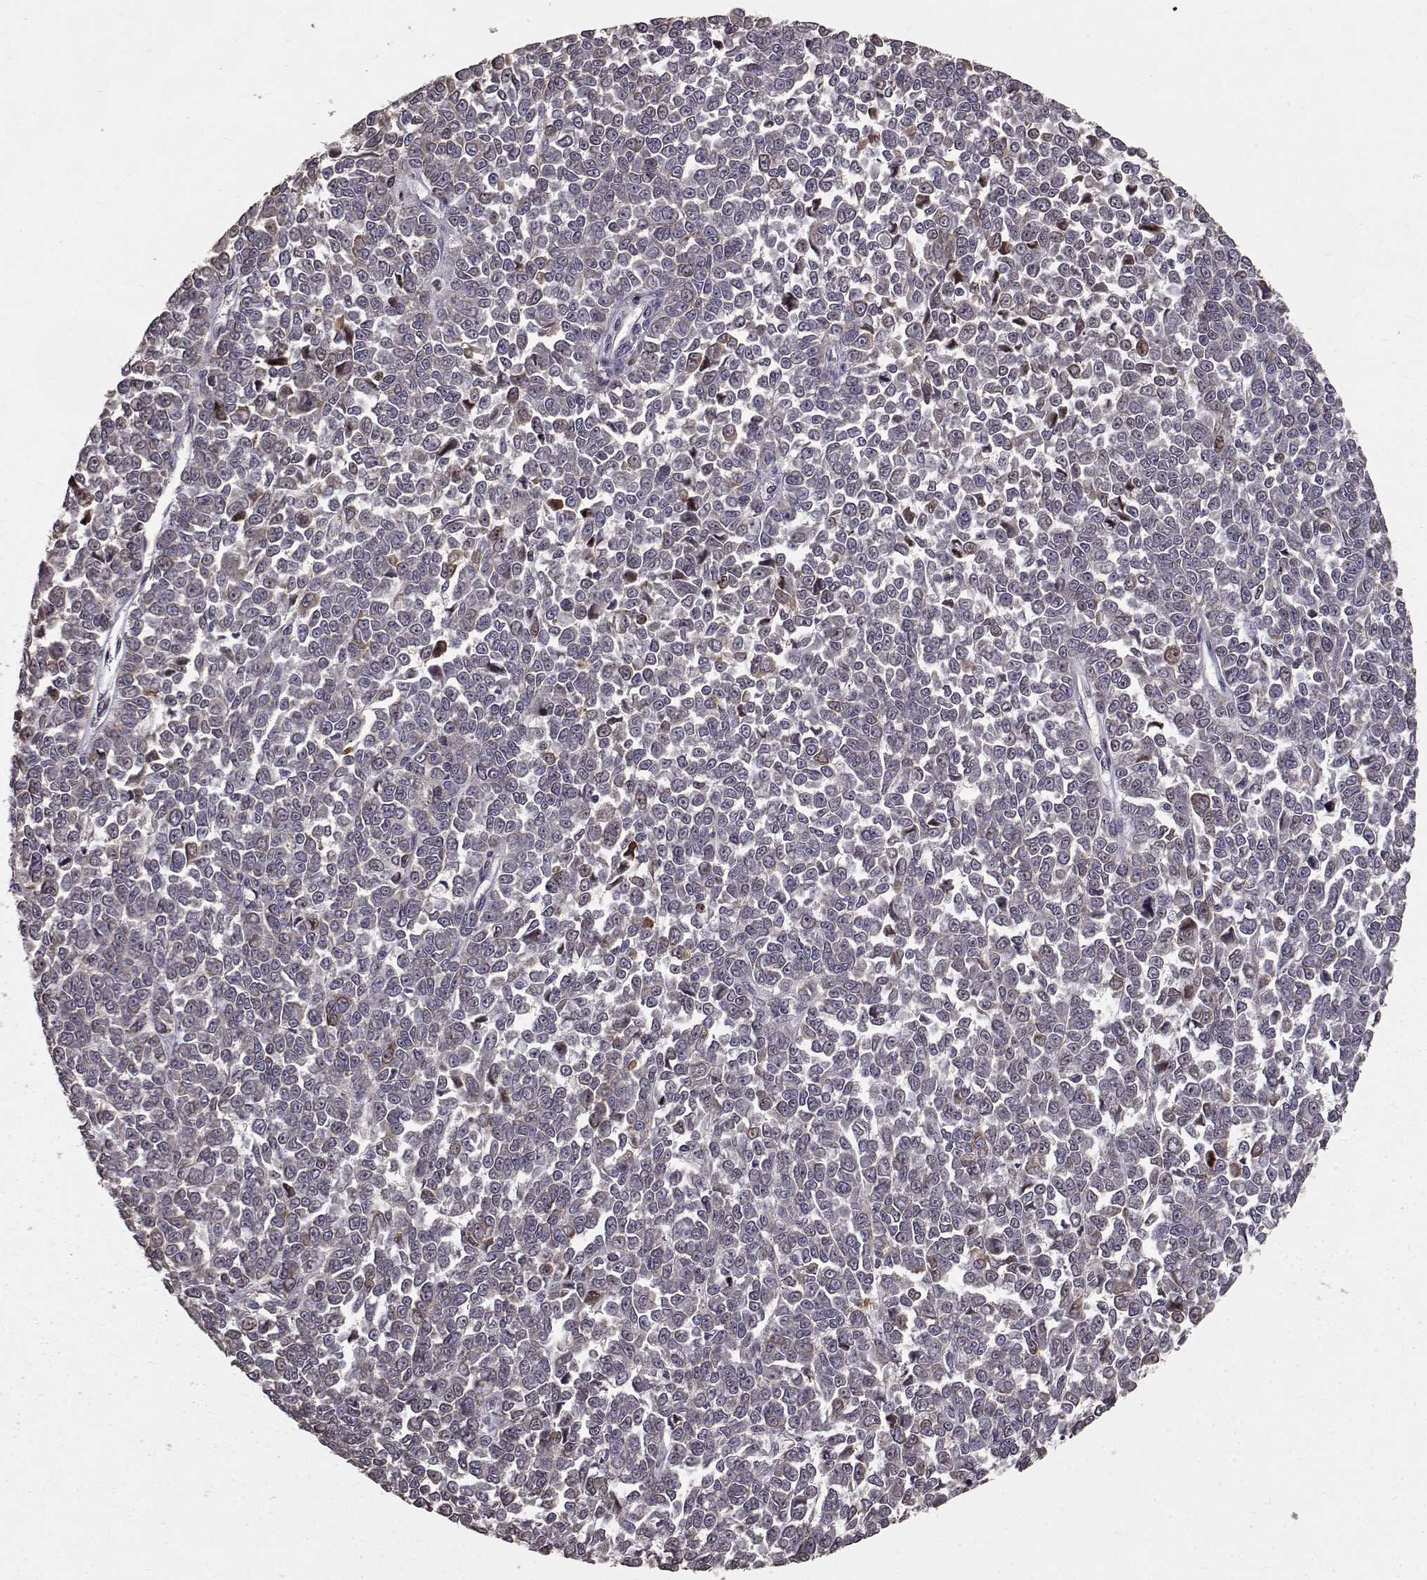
{"staining": {"intensity": "weak", "quantity": "25%-75%", "location": "cytoplasmic/membranous"}, "tissue": "melanoma", "cell_type": "Tumor cells", "image_type": "cancer", "snomed": [{"axis": "morphology", "description": "Malignant melanoma, NOS"}, {"axis": "topography", "description": "Skin"}], "caption": "Protein staining reveals weak cytoplasmic/membranous expression in approximately 25%-75% of tumor cells in malignant melanoma.", "gene": "USP15", "patient": {"sex": "female", "age": 95}}